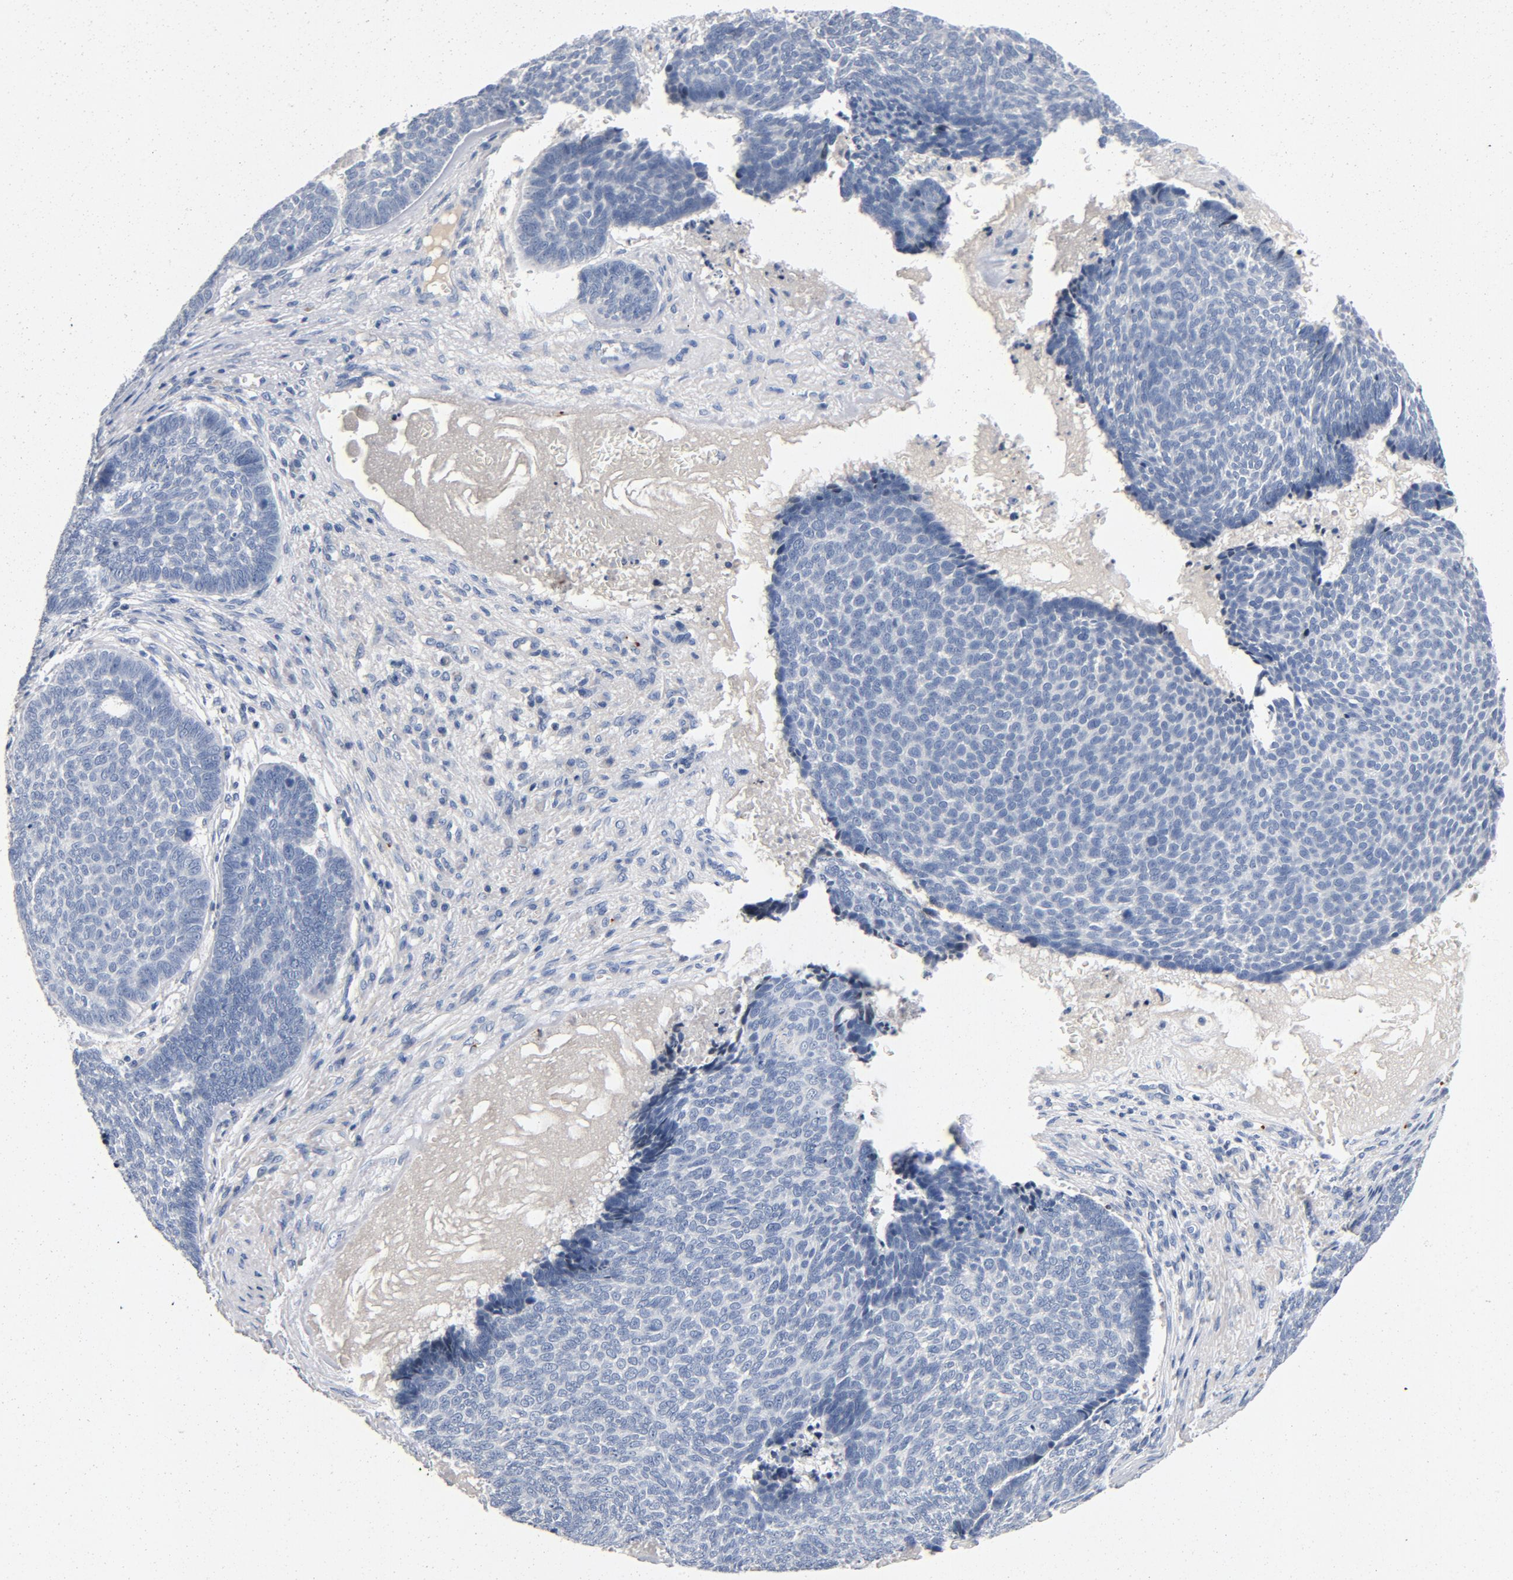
{"staining": {"intensity": "negative", "quantity": "none", "location": "none"}, "tissue": "skin cancer", "cell_type": "Tumor cells", "image_type": "cancer", "snomed": [{"axis": "morphology", "description": "Basal cell carcinoma"}, {"axis": "topography", "description": "Skin"}], "caption": "Basal cell carcinoma (skin) stained for a protein using immunohistochemistry reveals no expression tumor cells.", "gene": "PIM1", "patient": {"sex": "male", "age": 84}}